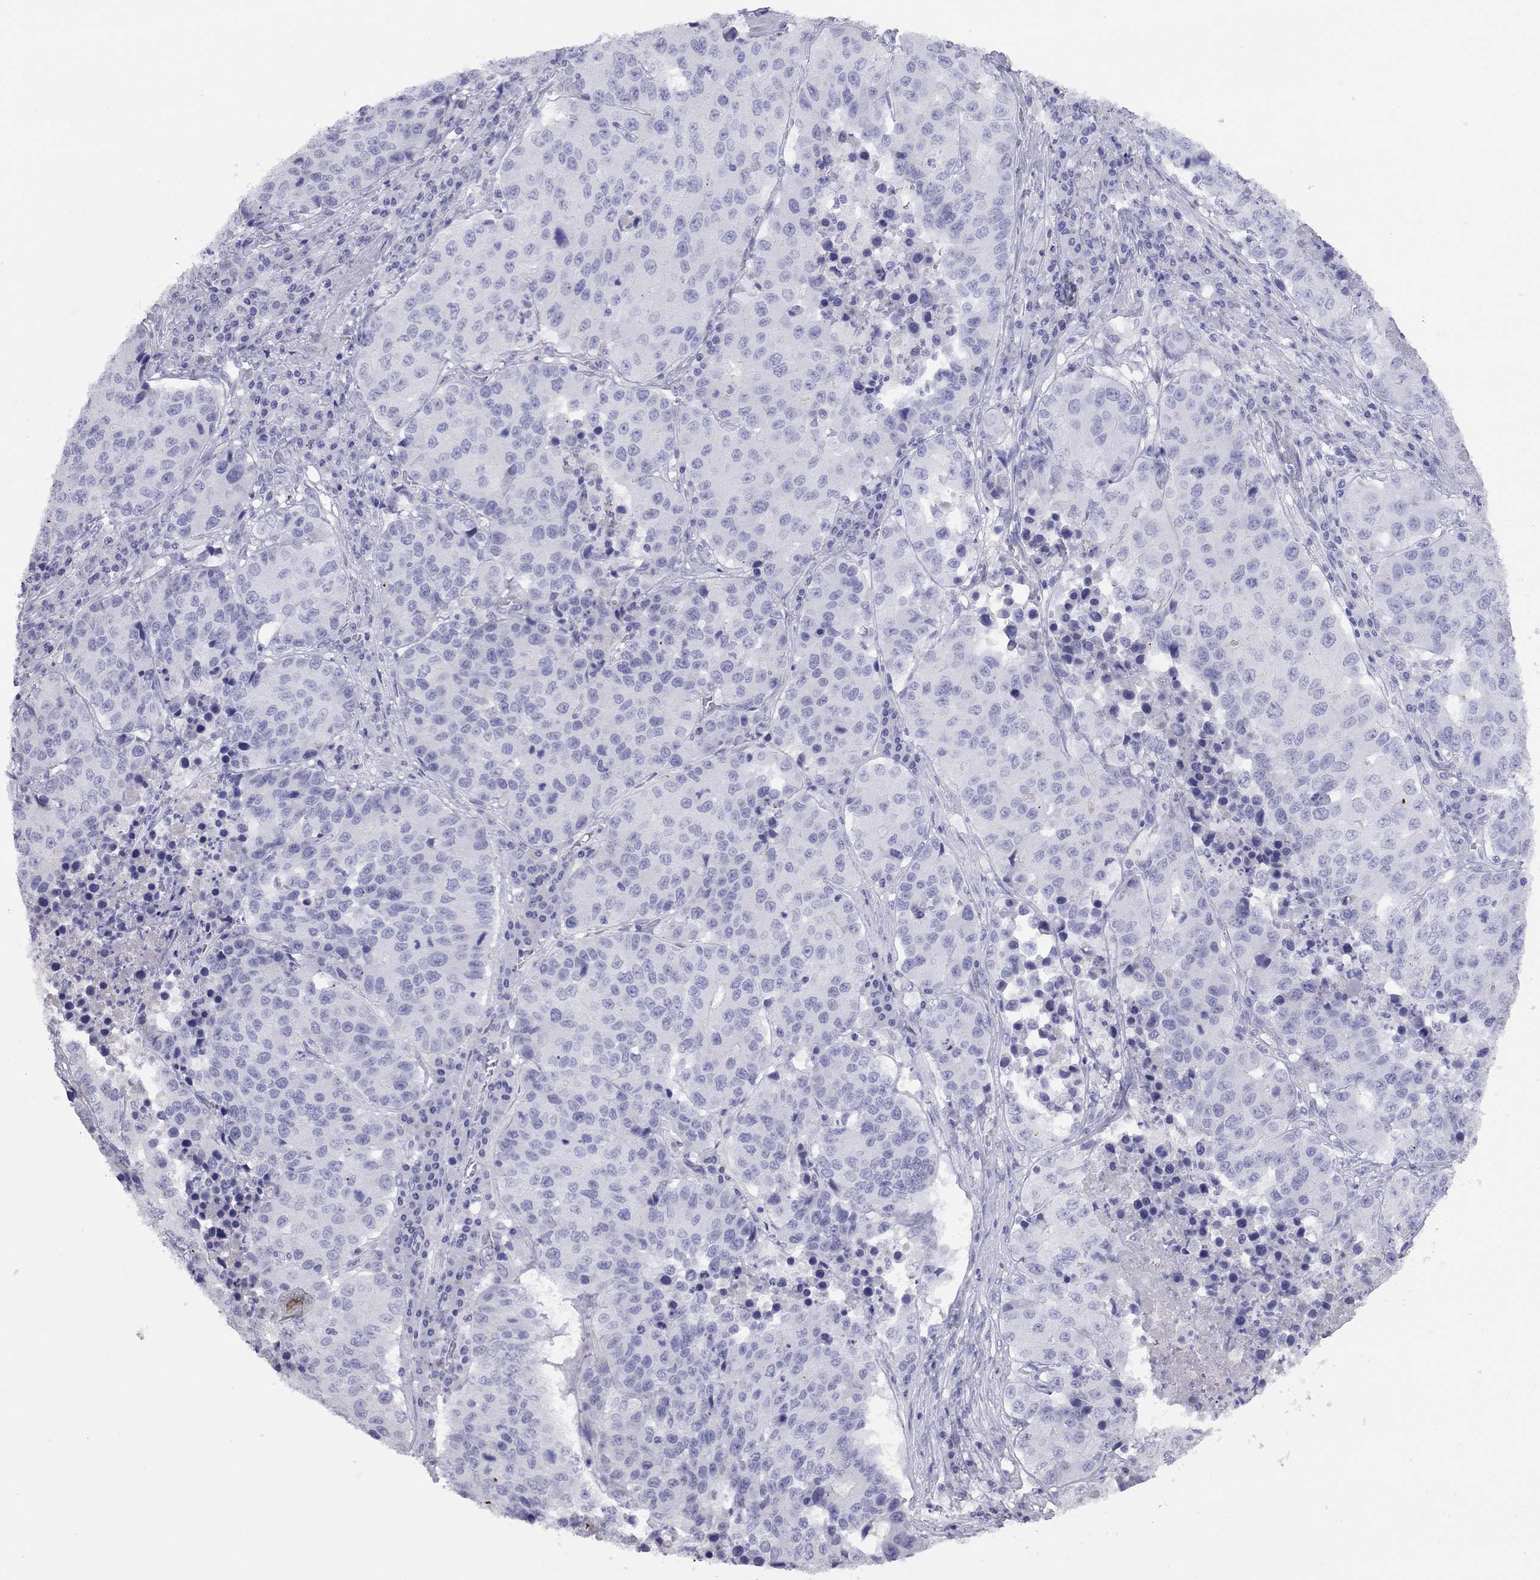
{"staining": {"intensity": "negative", "quantity": "none", "location": "none"}, "tissue": "stomach cancer", "cell_type": "Tumor cells", "image_type": "cancer", "snomed": [{"axis": "morphology", "description": "Adenocarcinoma, NOS"}, {"axis": "topography", "description": "Stomach"}], "caption": "An immunohistochemistry photomicrograph of stomach cancer is shown. There is no staining in tumor cells of stomach cancer.", "gene": "GRIA2", "patient": {"sex": "male", "age": 71}}